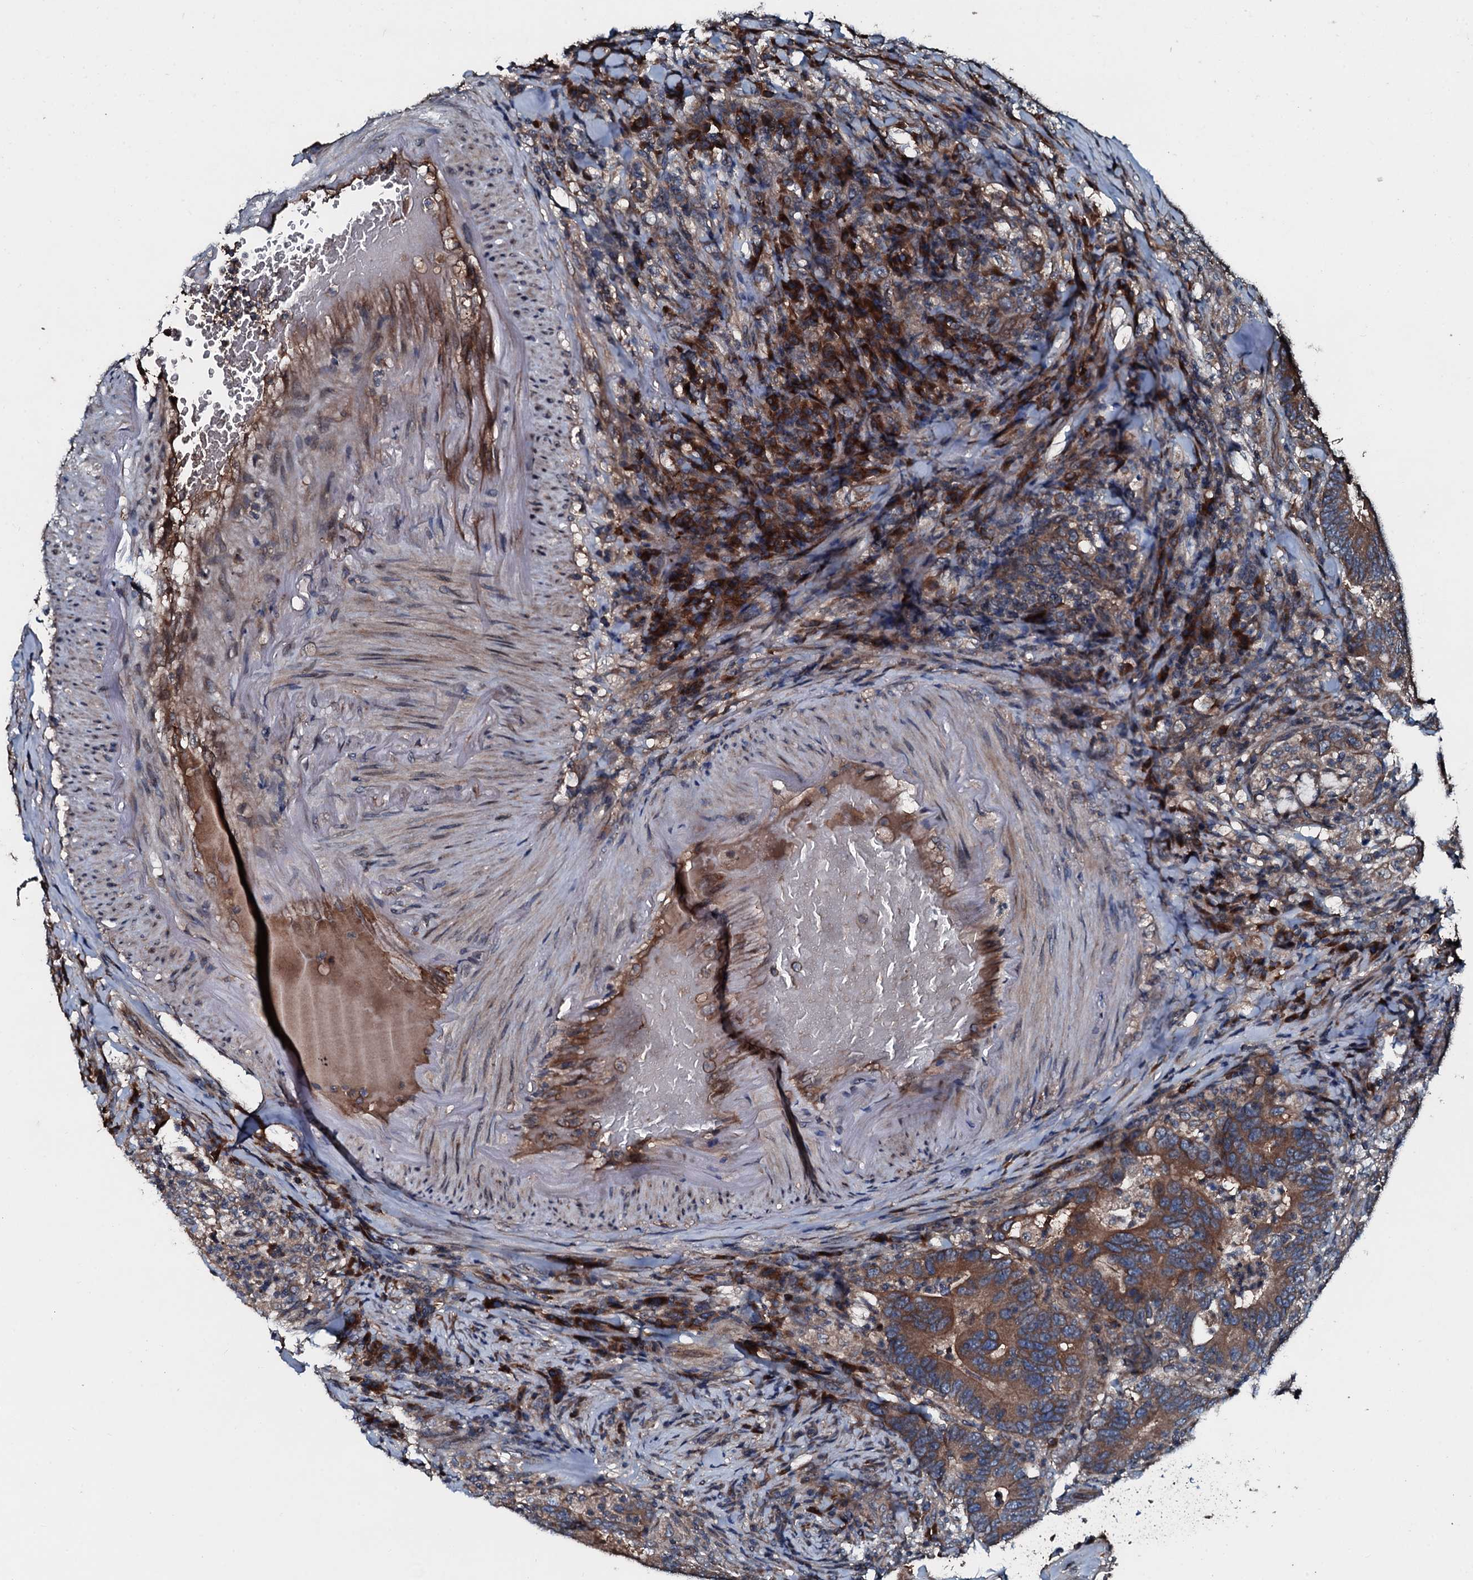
{"staining": {"intensity": "moderate", "quantity": ">75%", "location": "cytoplasmic/membranous"}, "tissue": "colorectal cancer", "cell_type": "Tumor cells", "image_type": "cancer", "snomed": [{"axis": "morphology", "description": "Adenocarcinoma, NOS"}, {"axis": "topography", "description": "Colon"}], "caption": "Immunohistochemical staining of human colorectal cancer (adenocarcinoma) displays medium levels of moderate cytoplasmic/membranous protein staining in approximately >75% of tumor cells.", "gene": "AARS1", "patient": {"sex": "female", "age": 66}}